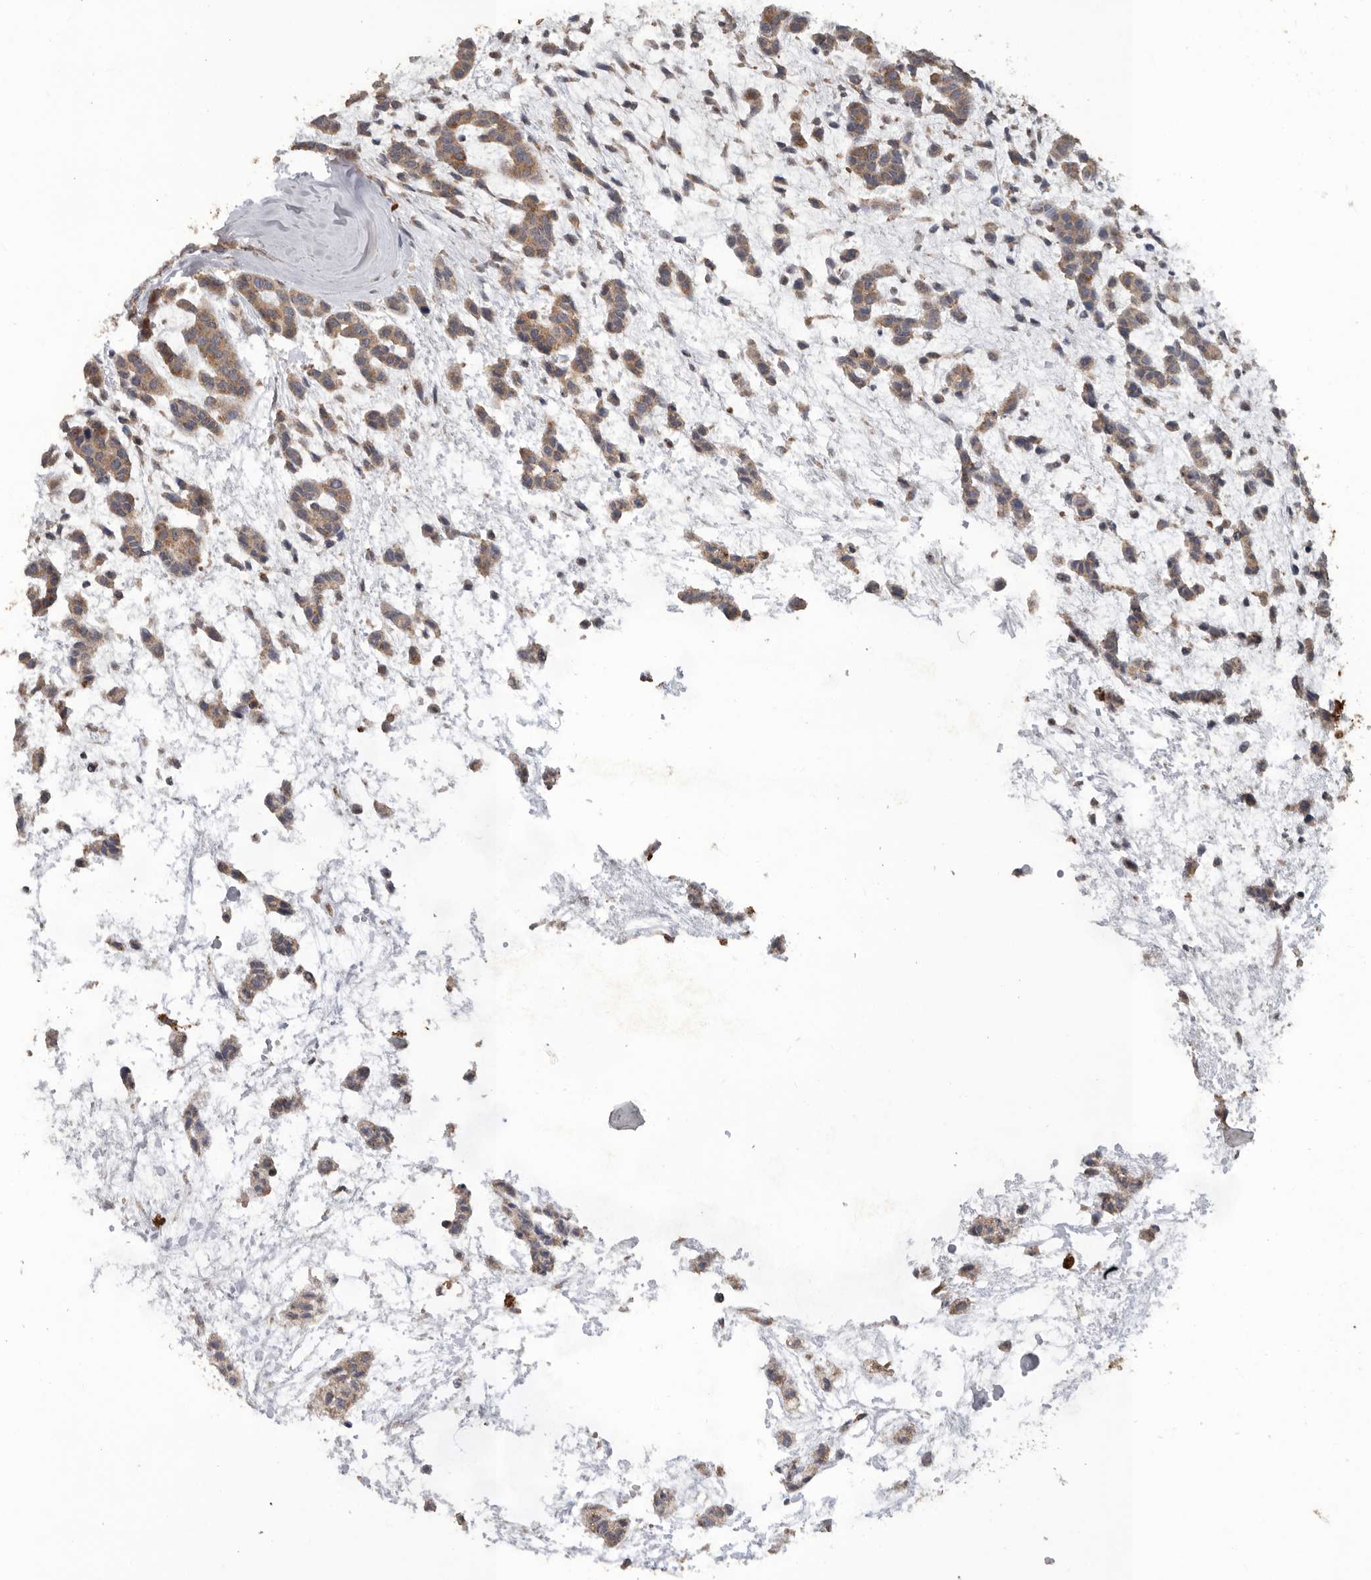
{"staining": {"intensity": "moderate", "quantity": ">75%", "location": "cytoplasmic/membranous"}, "tissue": "head and neck cancer", "cell_type": "Tumor cells", "image_type": "cancer", "snomed": [{"axis": "morphology", "description": "Adenocarcinoma, NOS"}, {"axis": "morphology", "description": "Adenoma, NOS"}, {"axis": "topography", "description": "Head-Neck"}], "caption": "The immunohistochemical stain shows moderate cytoplasmic/membranous positivity in tumor cells of head and neck cancer tissue.", "gene": "PODXL2", "patient": {"sex": "female", "age": 55}}